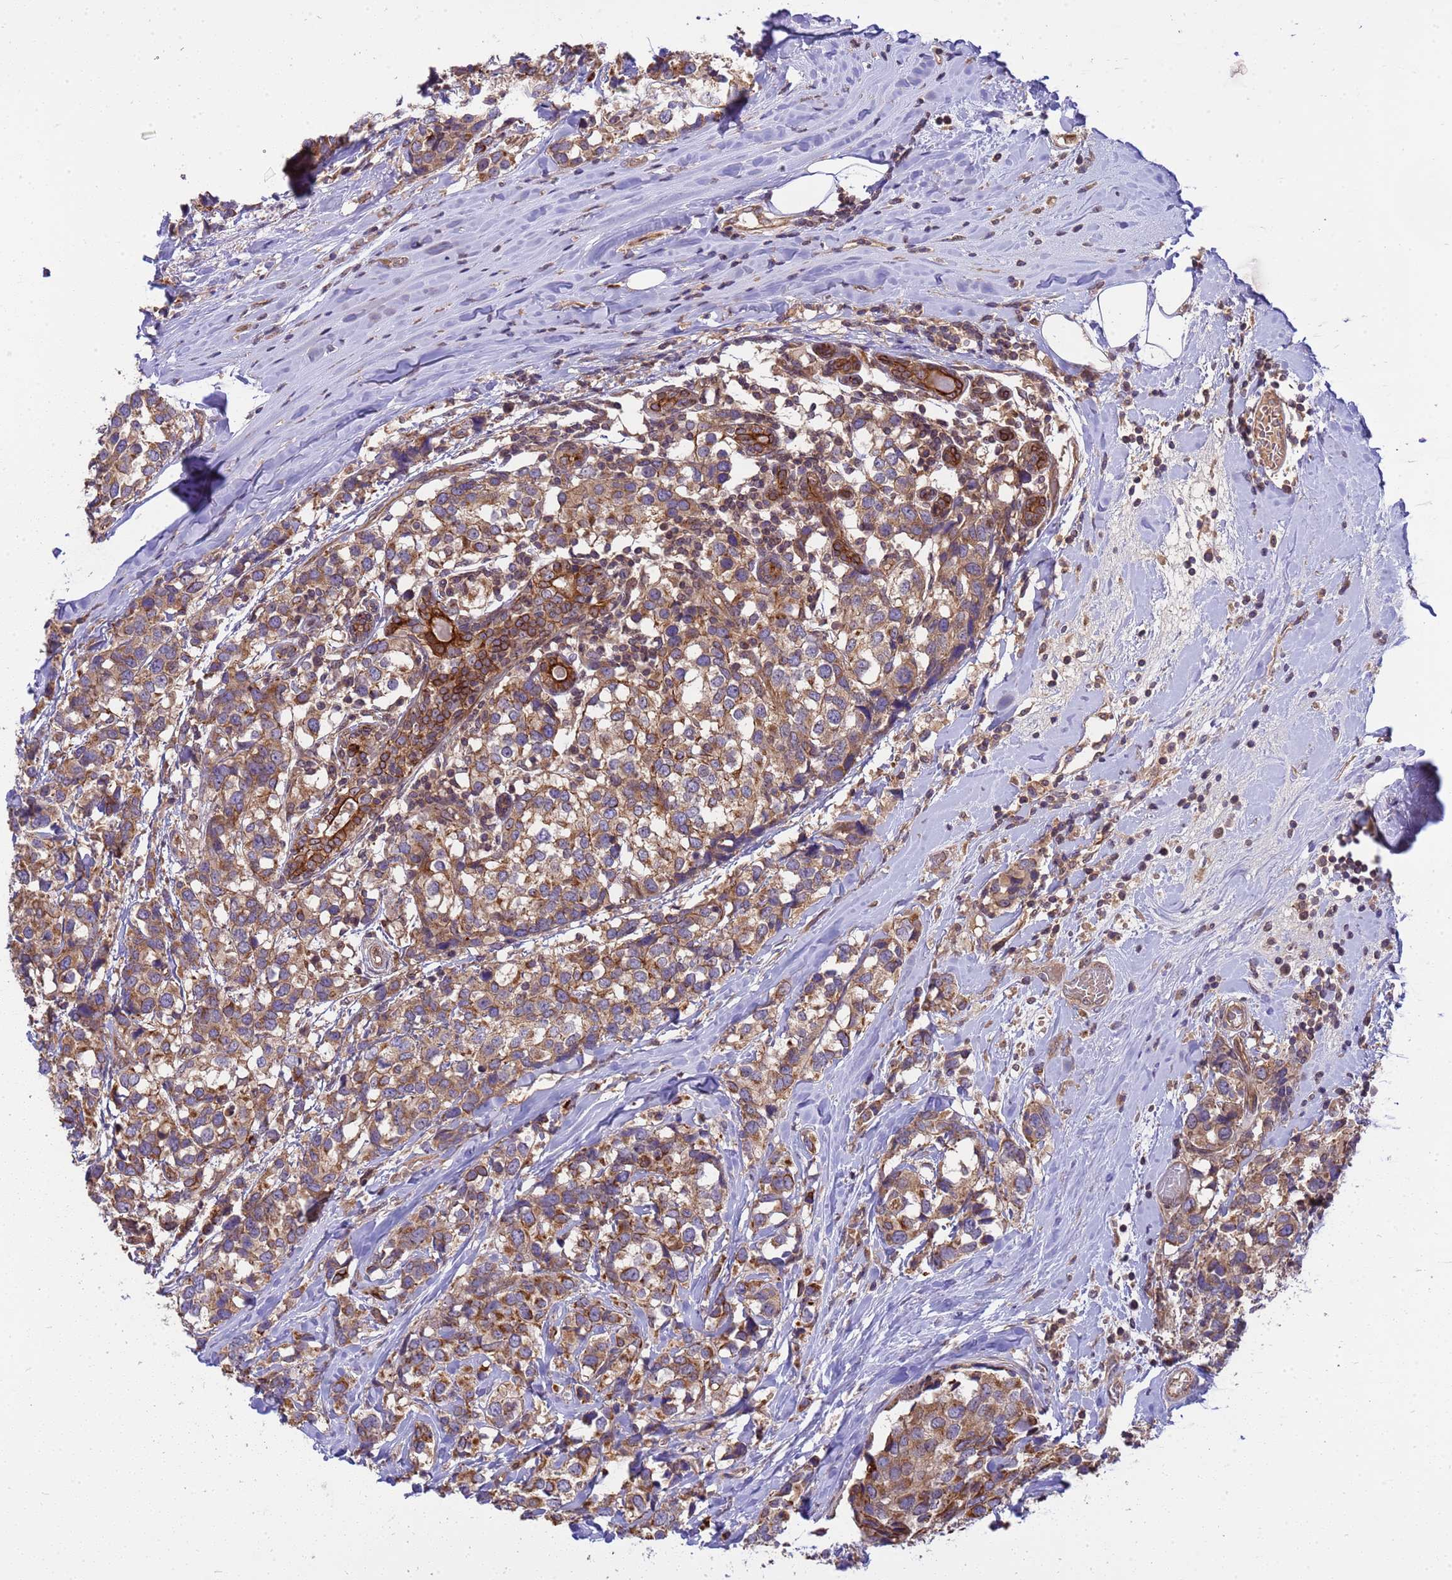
{"staining": {"intensity": "moderate", "quantity": ">75%", "location": "cytoplasmic/membranous"}, "tissue": "breast cancer", "cell_type": "Tumor cells", "image_type": "cancer", "snomed": [{"axis": "morphology", "description": "Lobular carcinoma"}, {"axis": "topography", "description": "Breast"}], "caption": "DAB (3,3'-diaminobenzidine) immunohistochemical staining of lobular carcinoma (breast) reveals moderate cytoplasmic/membranous protein expression in approximately >75% of tumor cells.", "gene": "SMCO3", "patient": {"sex": "female", "age": 59}}